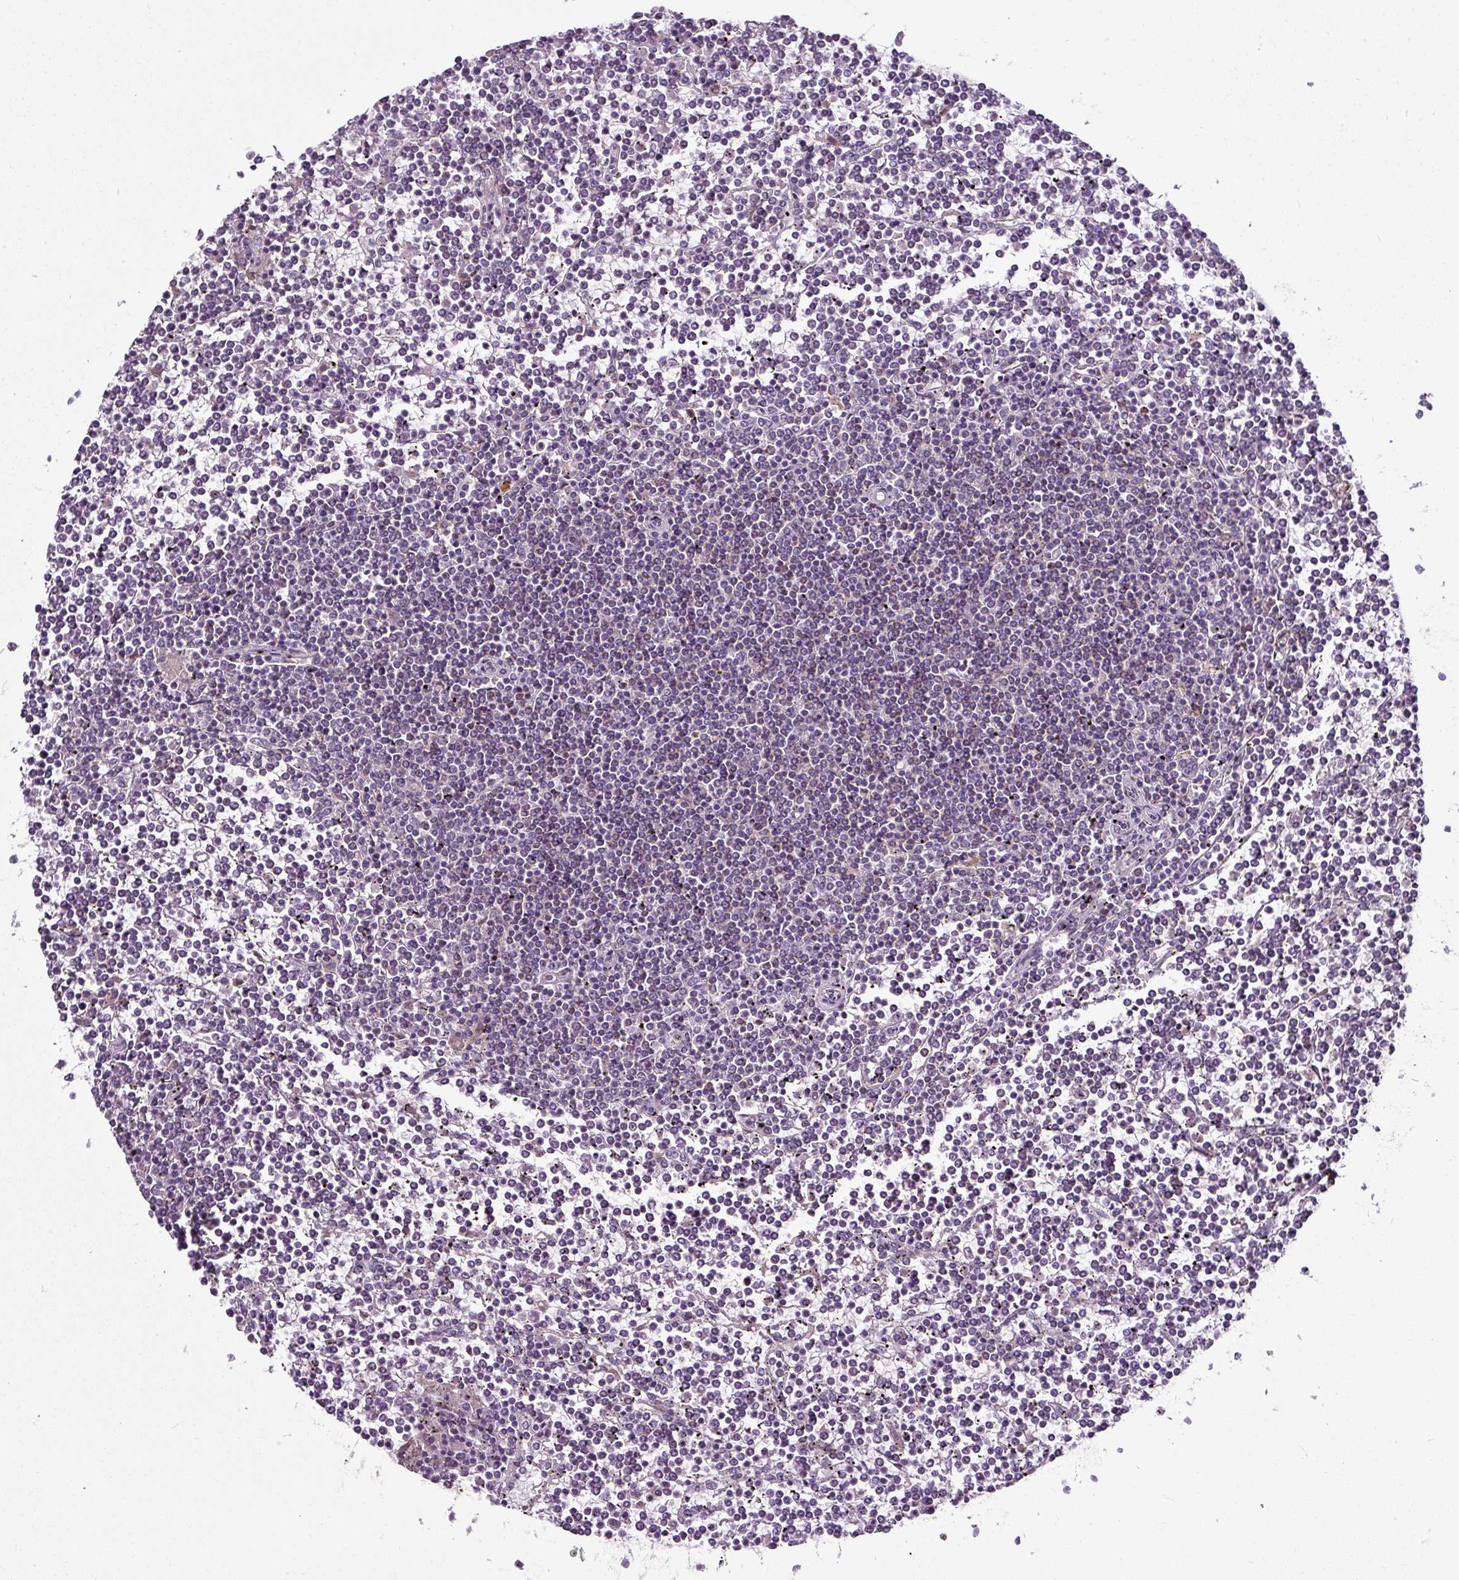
{"staining": {"intensity": "negative", "quantity": "none", "location": "none"}, "tissue": "lymphoma", "cell_type": "Tumor cells", "image_type": "cancer", "snomed": [{"axis": "morphology", "description": "Malignant lymphoma, non-Hodgkin's type, Low grade"}, {"axis": "topography", "description": "Spleen"}], "caption": "Immunohistochemical staining of human low-grade malignant lymphoma, non-Hodgkin's type shows no significant expression in tumor cells.", "gene": "GAN", "patient": {"sex": "female", "age": 19}}